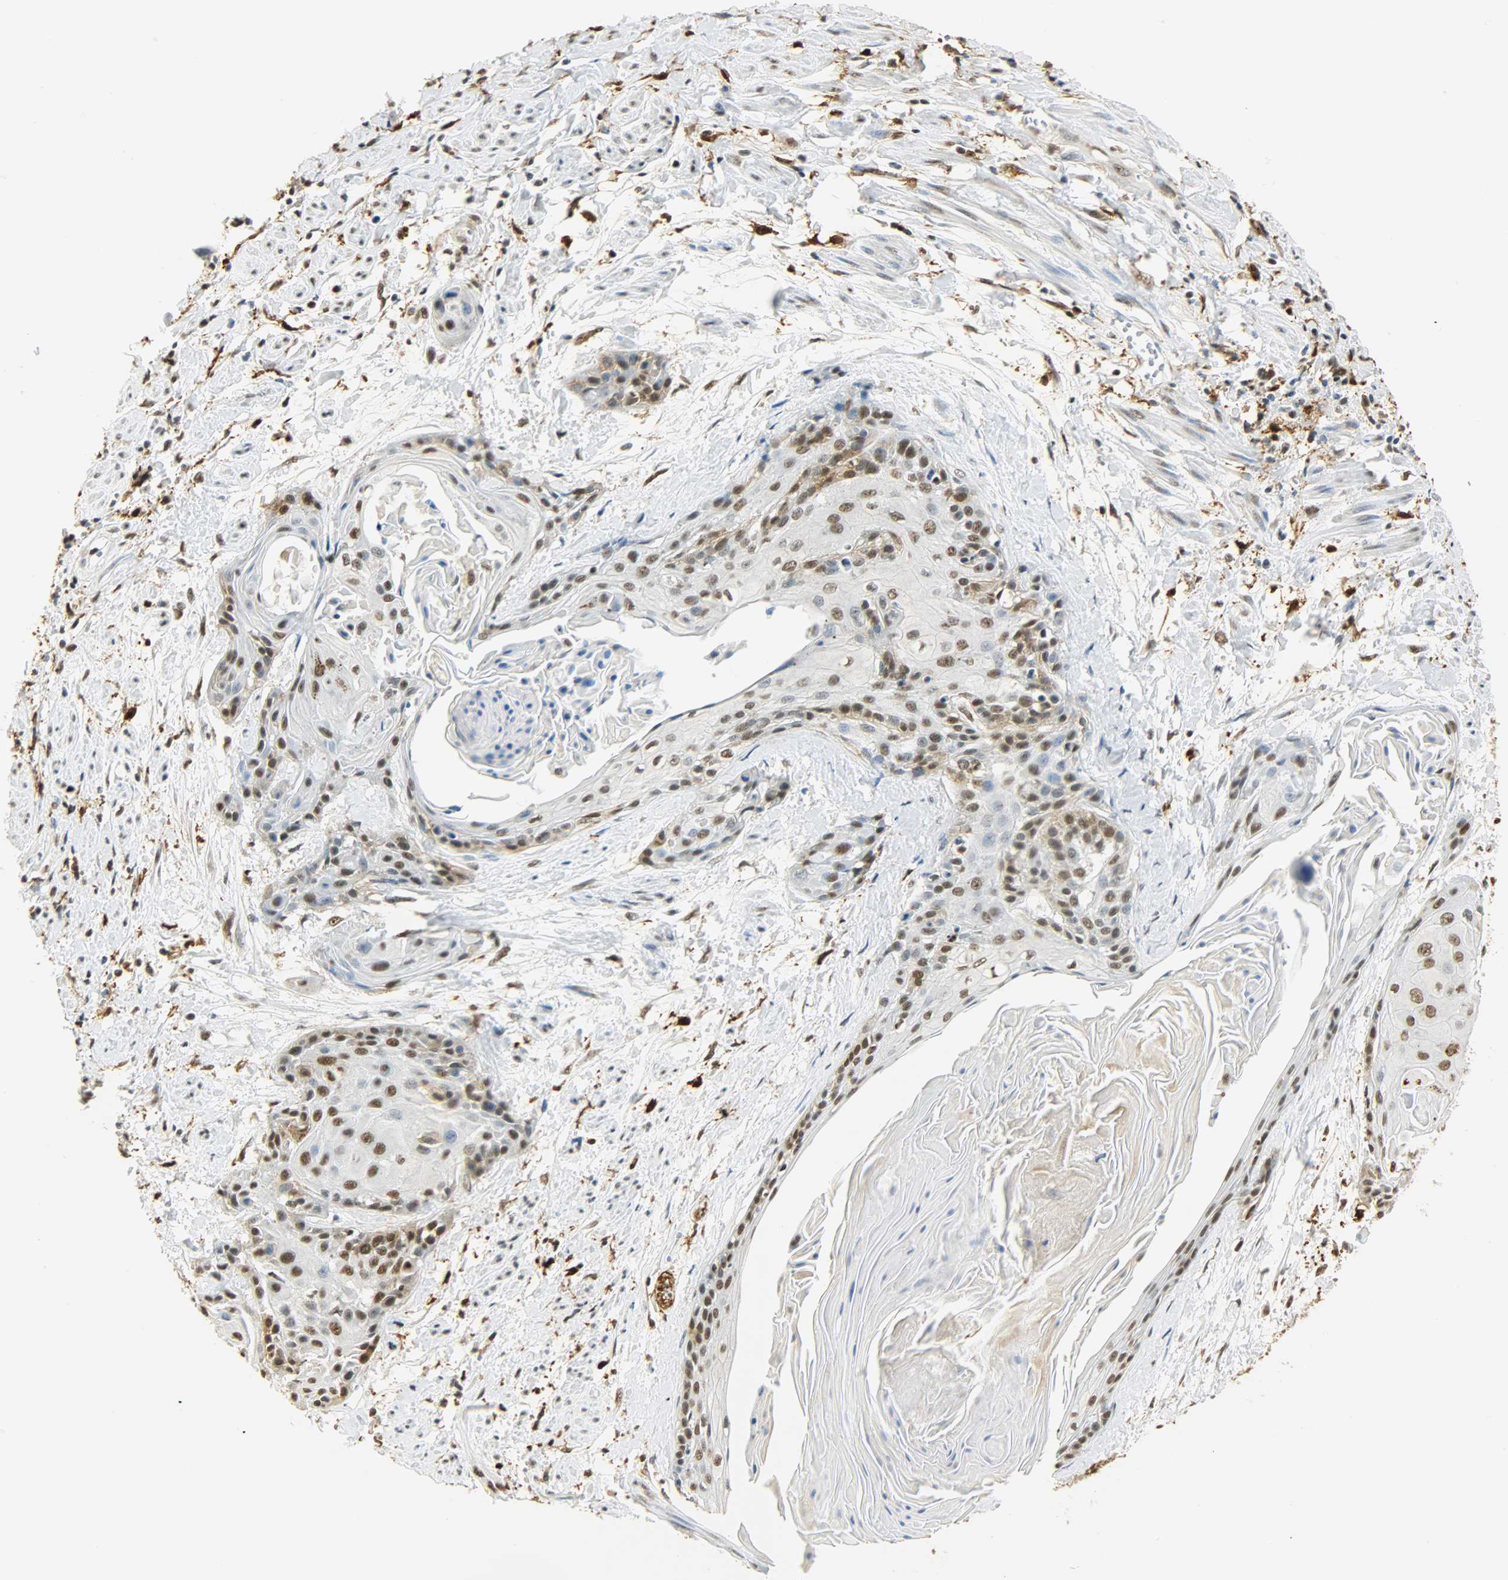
{"staining": {"intensity": "strong", "quantity": ">75%", "location": "nuclear"}, "tissue": "cervical cancer", "cell_type": "Tumor cells", "image_type": "cancer", "snomed": [{"axis": "morphology", "description": "Squamous cell carcinoma, NOS"}, {"axis": "topography", "description": "Cervix"}], "caption": "Immunohistochemistry staining of cervical squamous cell carcinoma, which demonstrates high levels of strong nuclear expression in about >75% of tumor cells indicating strong nuclear protein staining. The staining was performed using DAB (brown) for protein detection and nuclei were counterstained in hematoxylin (blue).", "gene": "NGFR", "patient": {"sex": "female", "age": 57}}